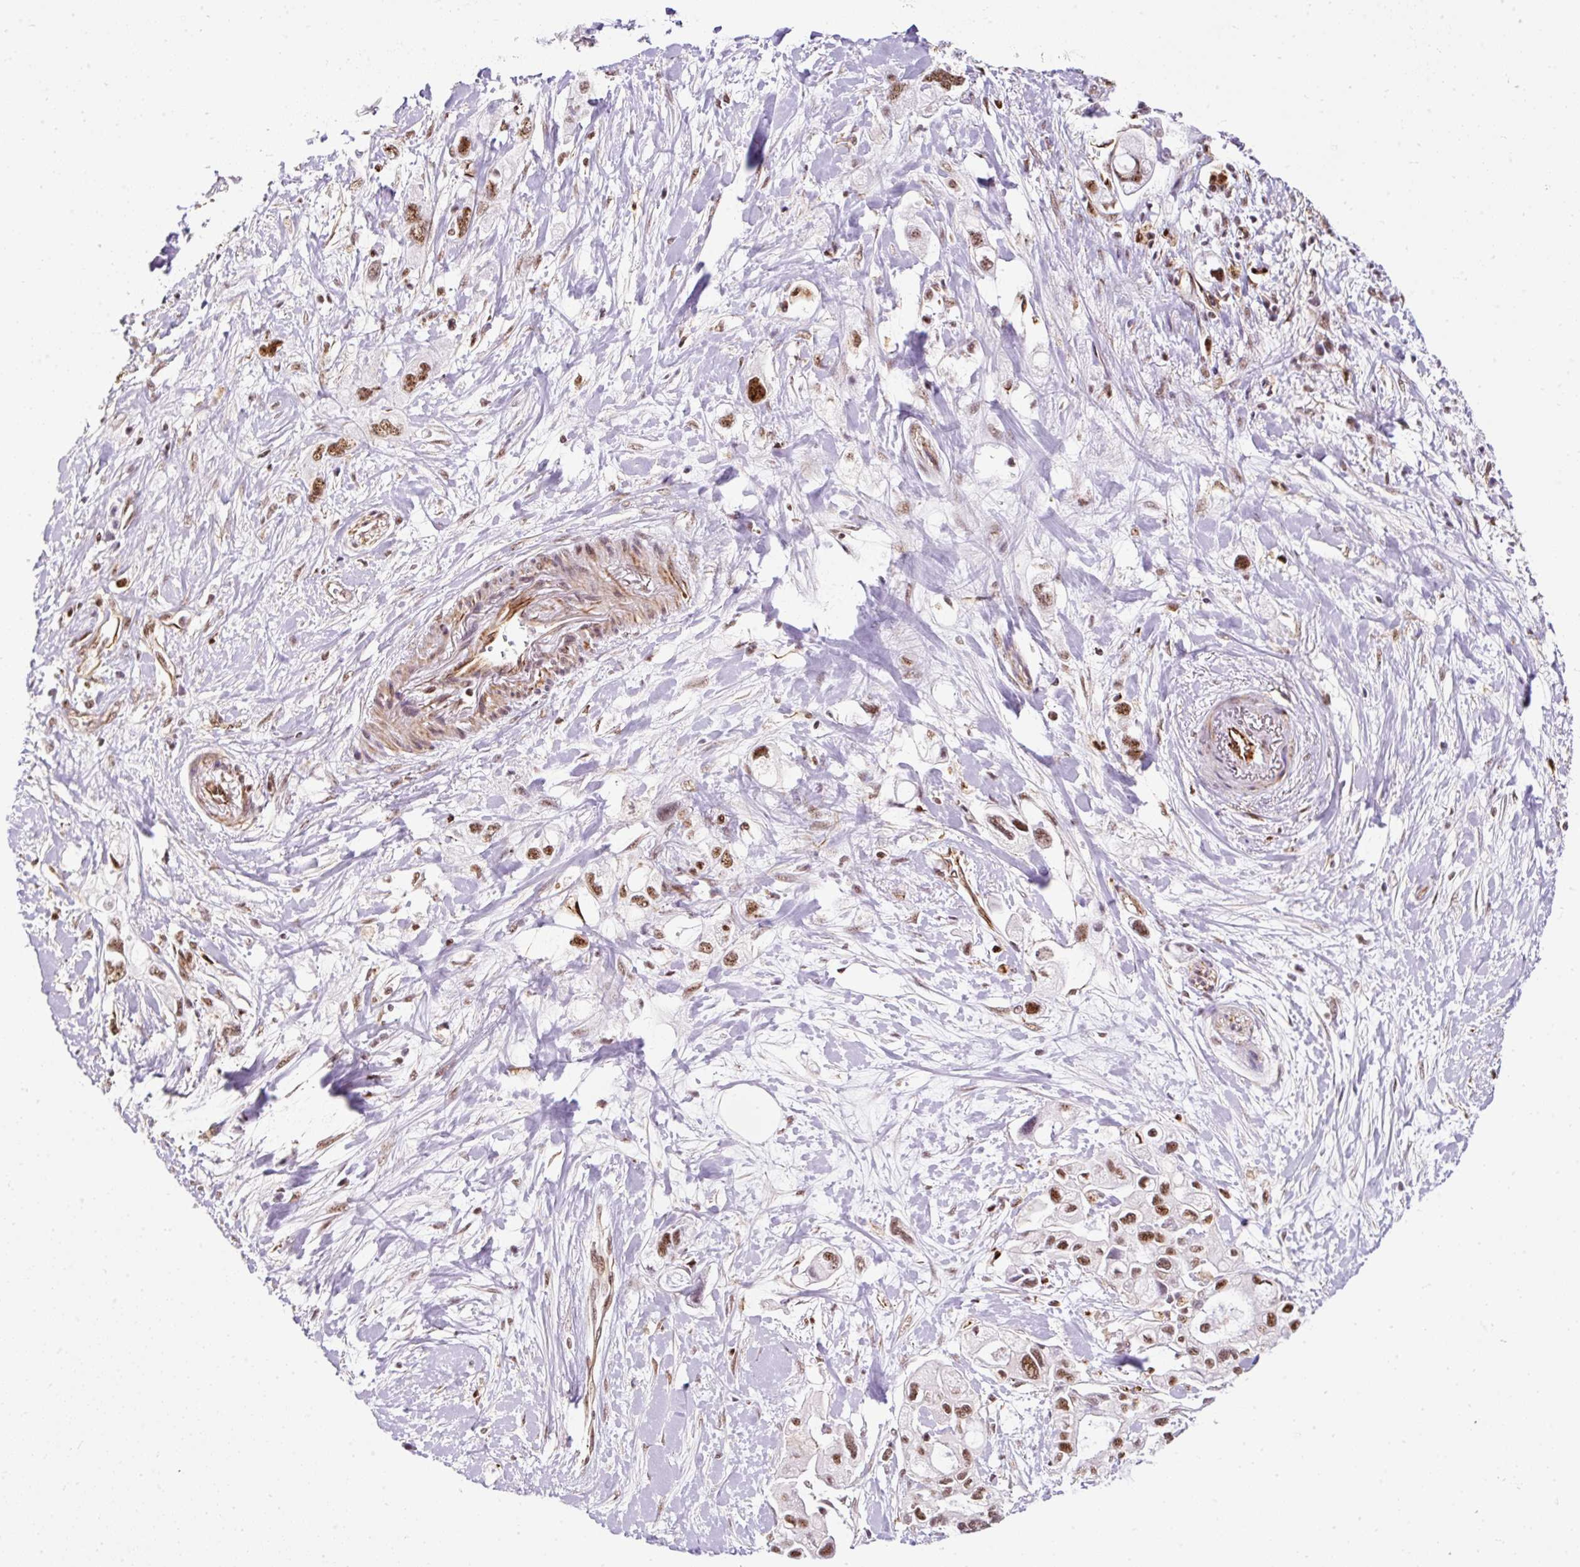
{"staining": {"intensity": "moderate", "quantity": ">75%", "location": "nuclear"}, "tissue": "pancreatic cancer", "cell_type": "Tumor cells", "image_type": "cancer", "snomed": [{"axis": "morphology", "description": "Adenocarcinoma, NOS"}, {"axis": "topography", "description": "Pancreas"}], "caption": "About >75% of tumor cells in human pancreatic adenocarcinoma show moderate nuclear protein staining as visualized by brown immunohistochemical staining.", "gene": "LUC7L2", "patient": {"sex": "female", "age": 56}}